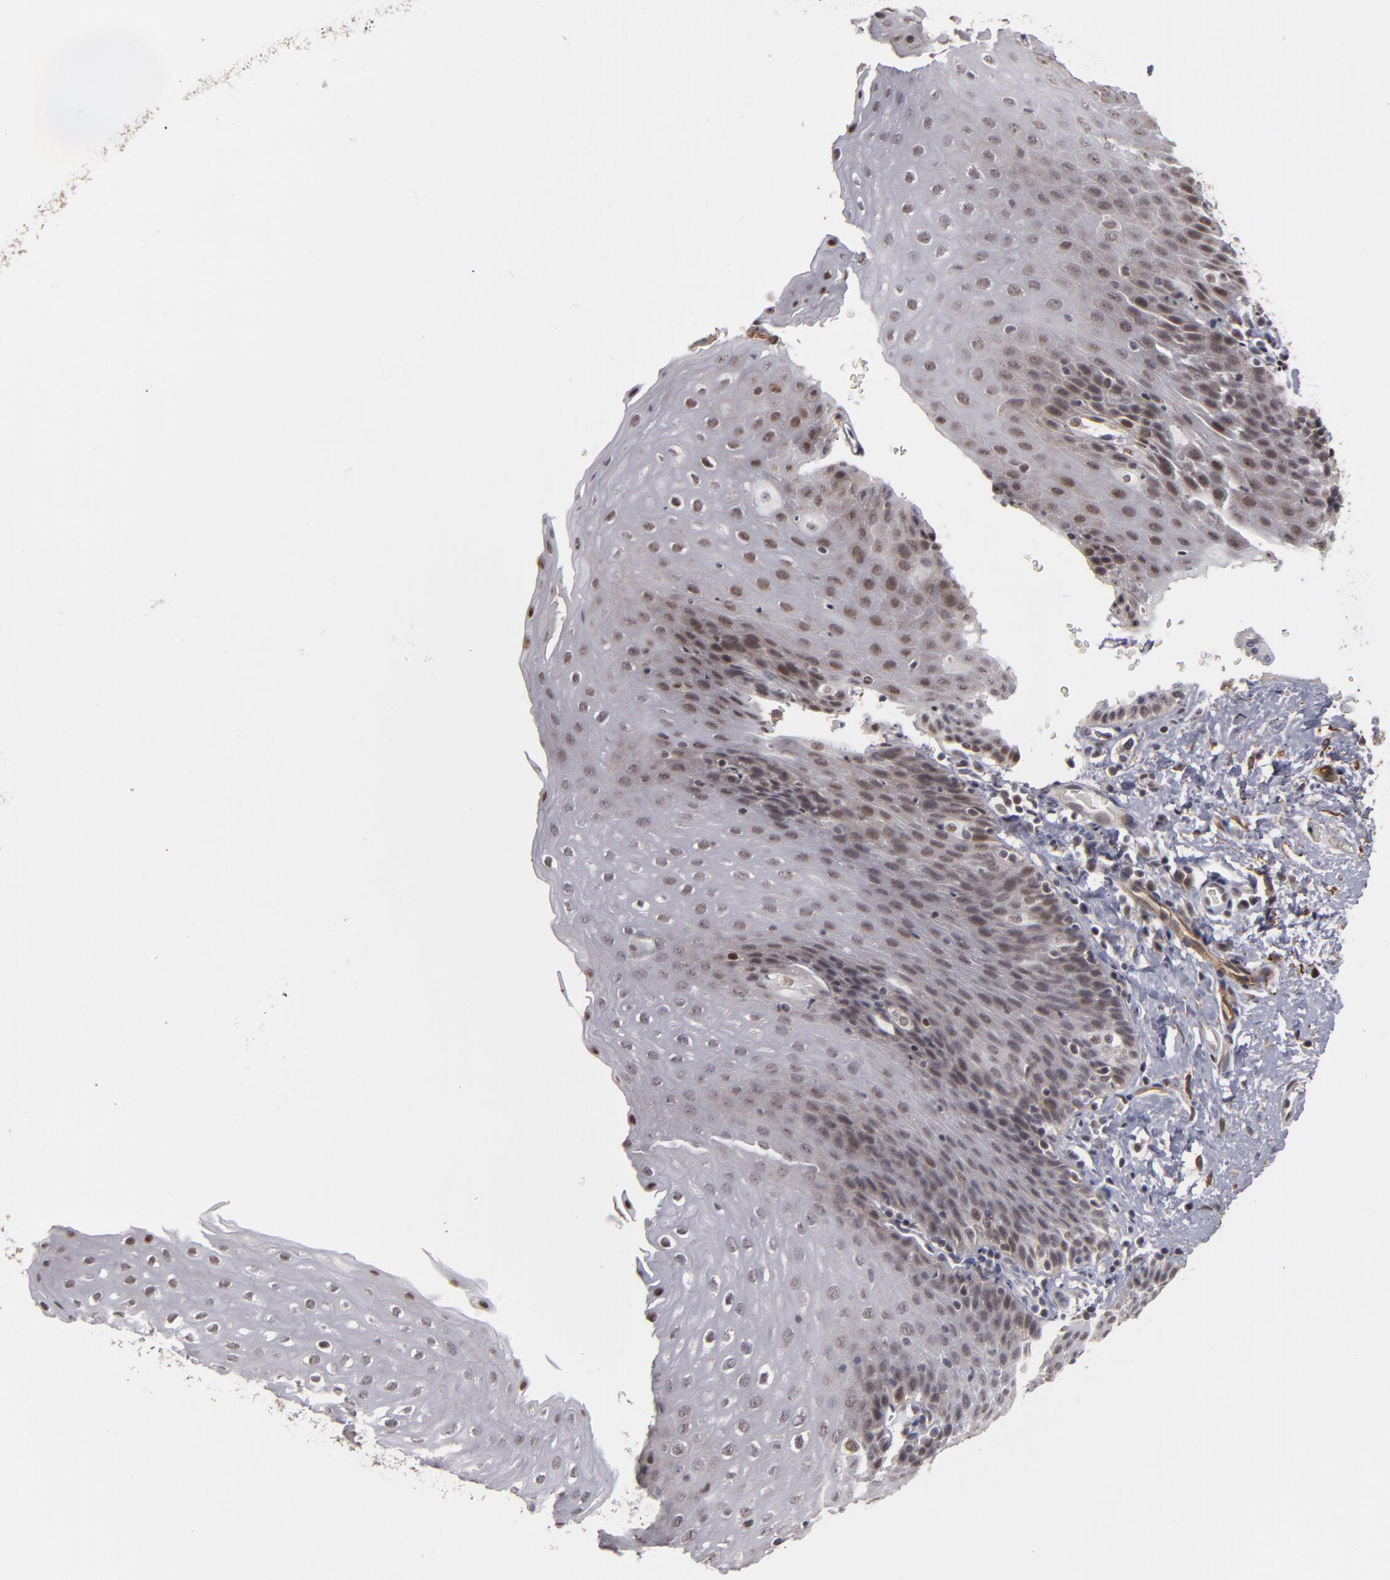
{"staining": {"intensity": "moderate", "quantity": ">75%", "location": "nuclear"}, "tissue": "esophagus", "cell_type": "Squamous epithelial cells", "image_type": "normal", "snomed": [{"axis": "morphology", "description": "Normal tissue, NOS"}, {"axis": "topography", "description": "Esophagus"}], "caption": "Protein expression analysis of benign human esophagus reveals moderate nuclear staining in about >75% of squamous epithelial cells. (DAB IHC, brown staining for protein, blue staining for nuclei).", "gene": "ZNF75A", "patient": {"sex": "female", "age": 61}}